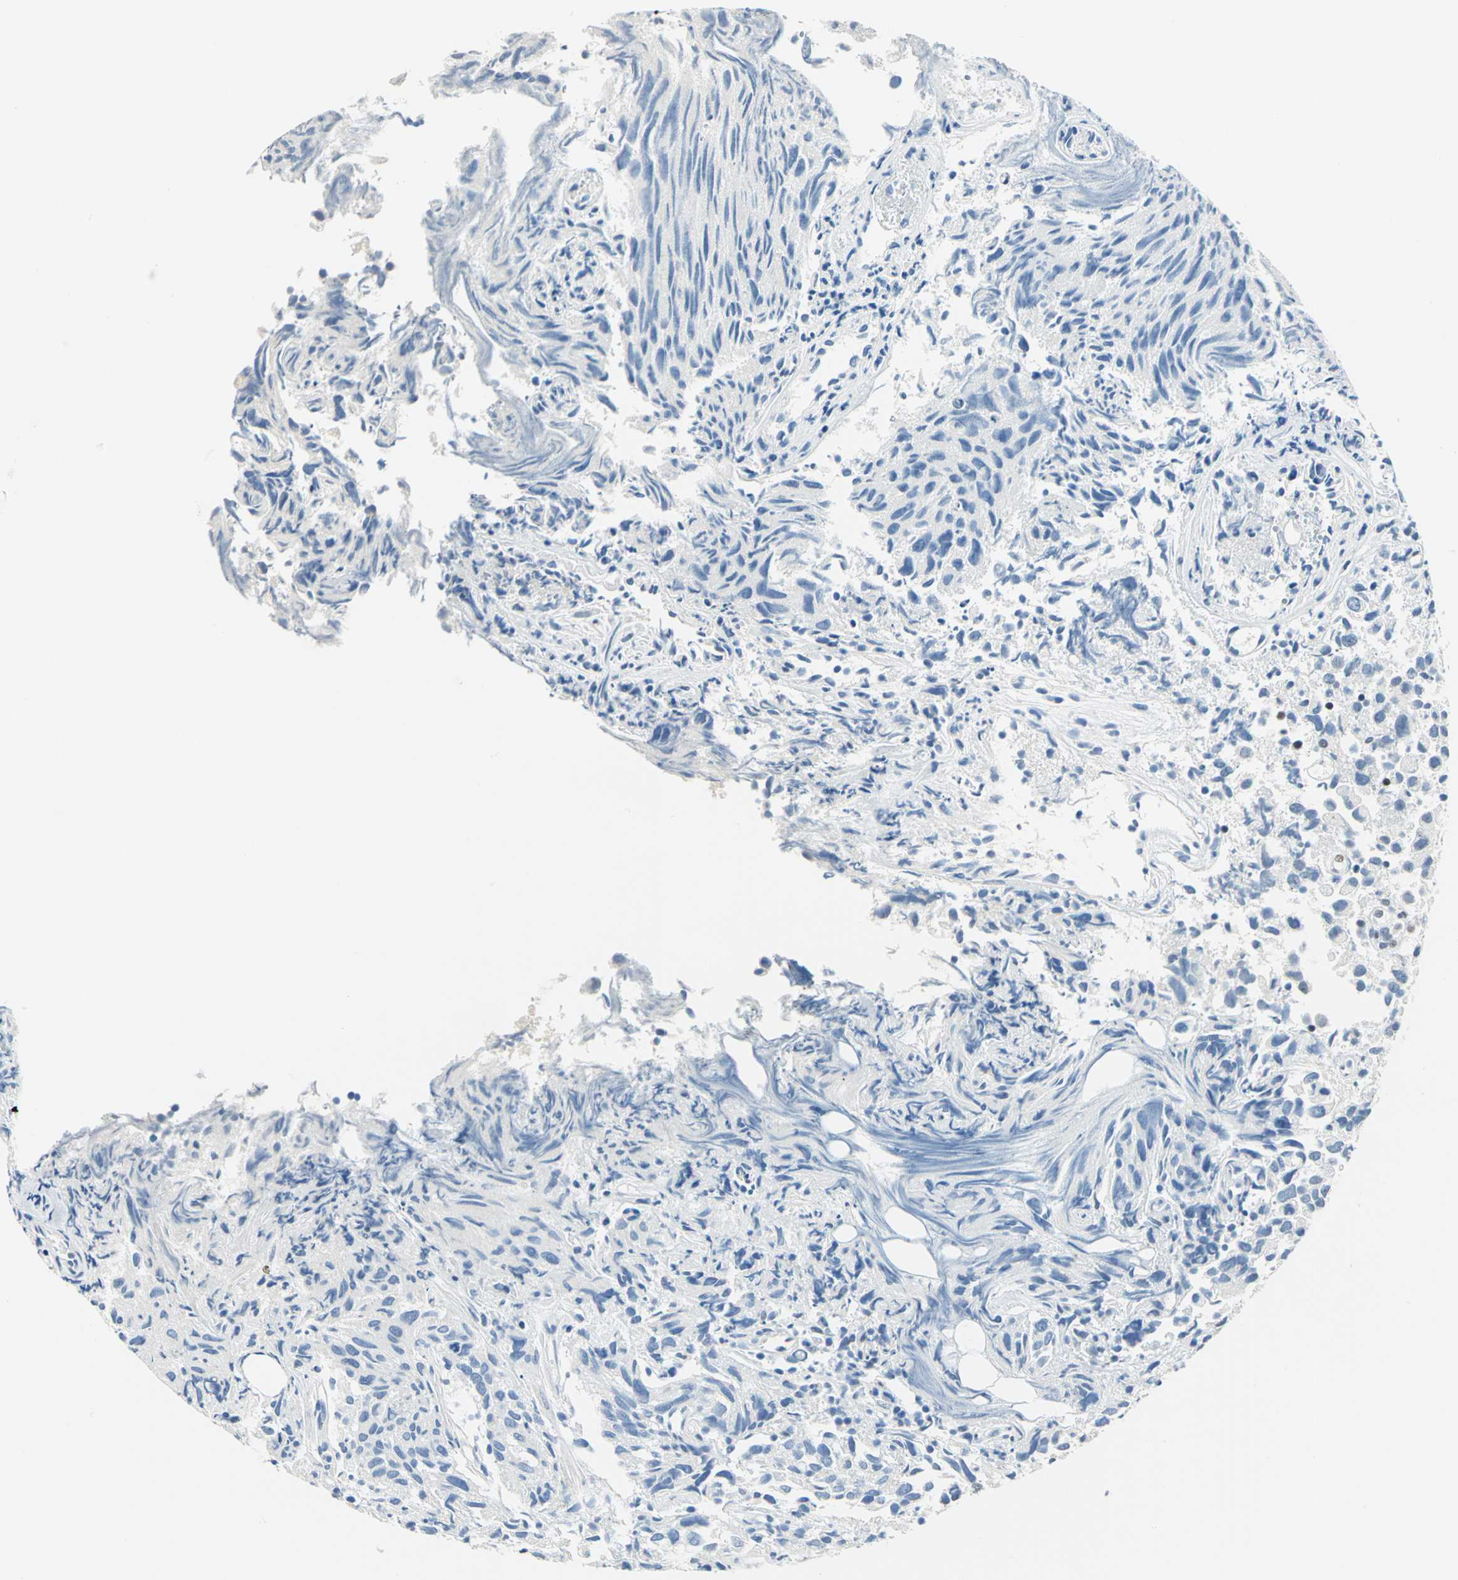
{"staining": {"intensity": "negative", "quantity": "none", "location": "none"}, "tissue": "urothelial cancer", "cell_type": "Tumor cells", "image_type": "cancer", "snomed": [{"axis": "morphology", "description": "Urothelial carcinoma, High grade"}, {"axis": "topography", "description": "Urinary bladder"}], "caption": "DAB immunohistochemical staining of high-grade urothelial carcinoma displays no significant positivity in tumor cells.", "gene": "RAD17", "patient": {"sex": "female", "age": 75}}